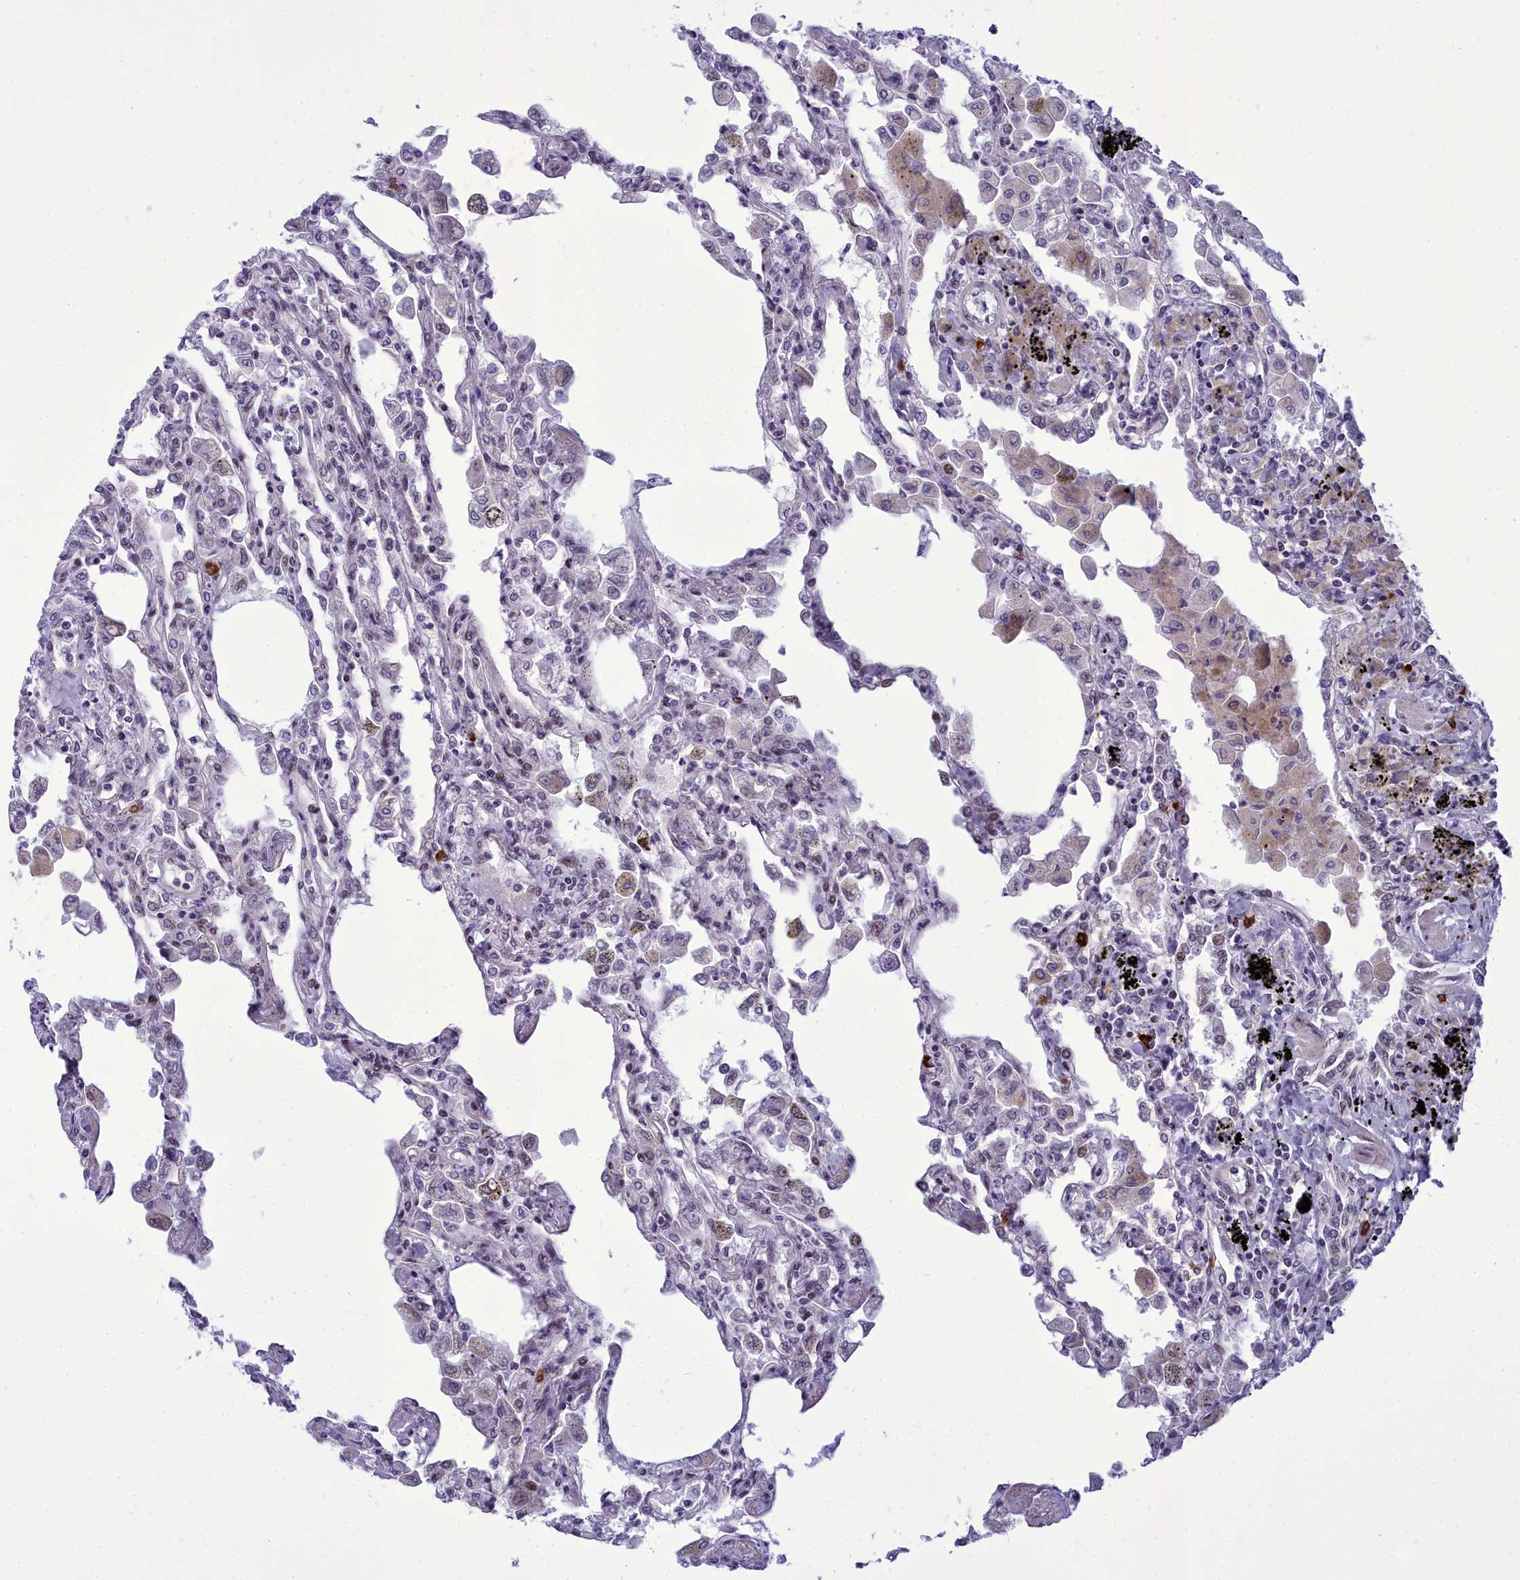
{"staining": {"intensity": "moderate", "quantity": "<25%", "location": "nuclear"}, "tissue": "lung", "cell_type": "Alveolar cells", "image_type": "normal", "snomed": [{"axis": "morphology", "description": "Normal tissue, NOS"}, {"axis": "topography", "description": "Bronchus"}, {"axis": "topography", "description": "Lung"}], "caption": "The micrograph displays a brown stain indicating the presence of a protein in the nuclear of alveolar cells in lung.", "gene": "CEACAM19", "patient": {"sex": "female", "age": 49}}